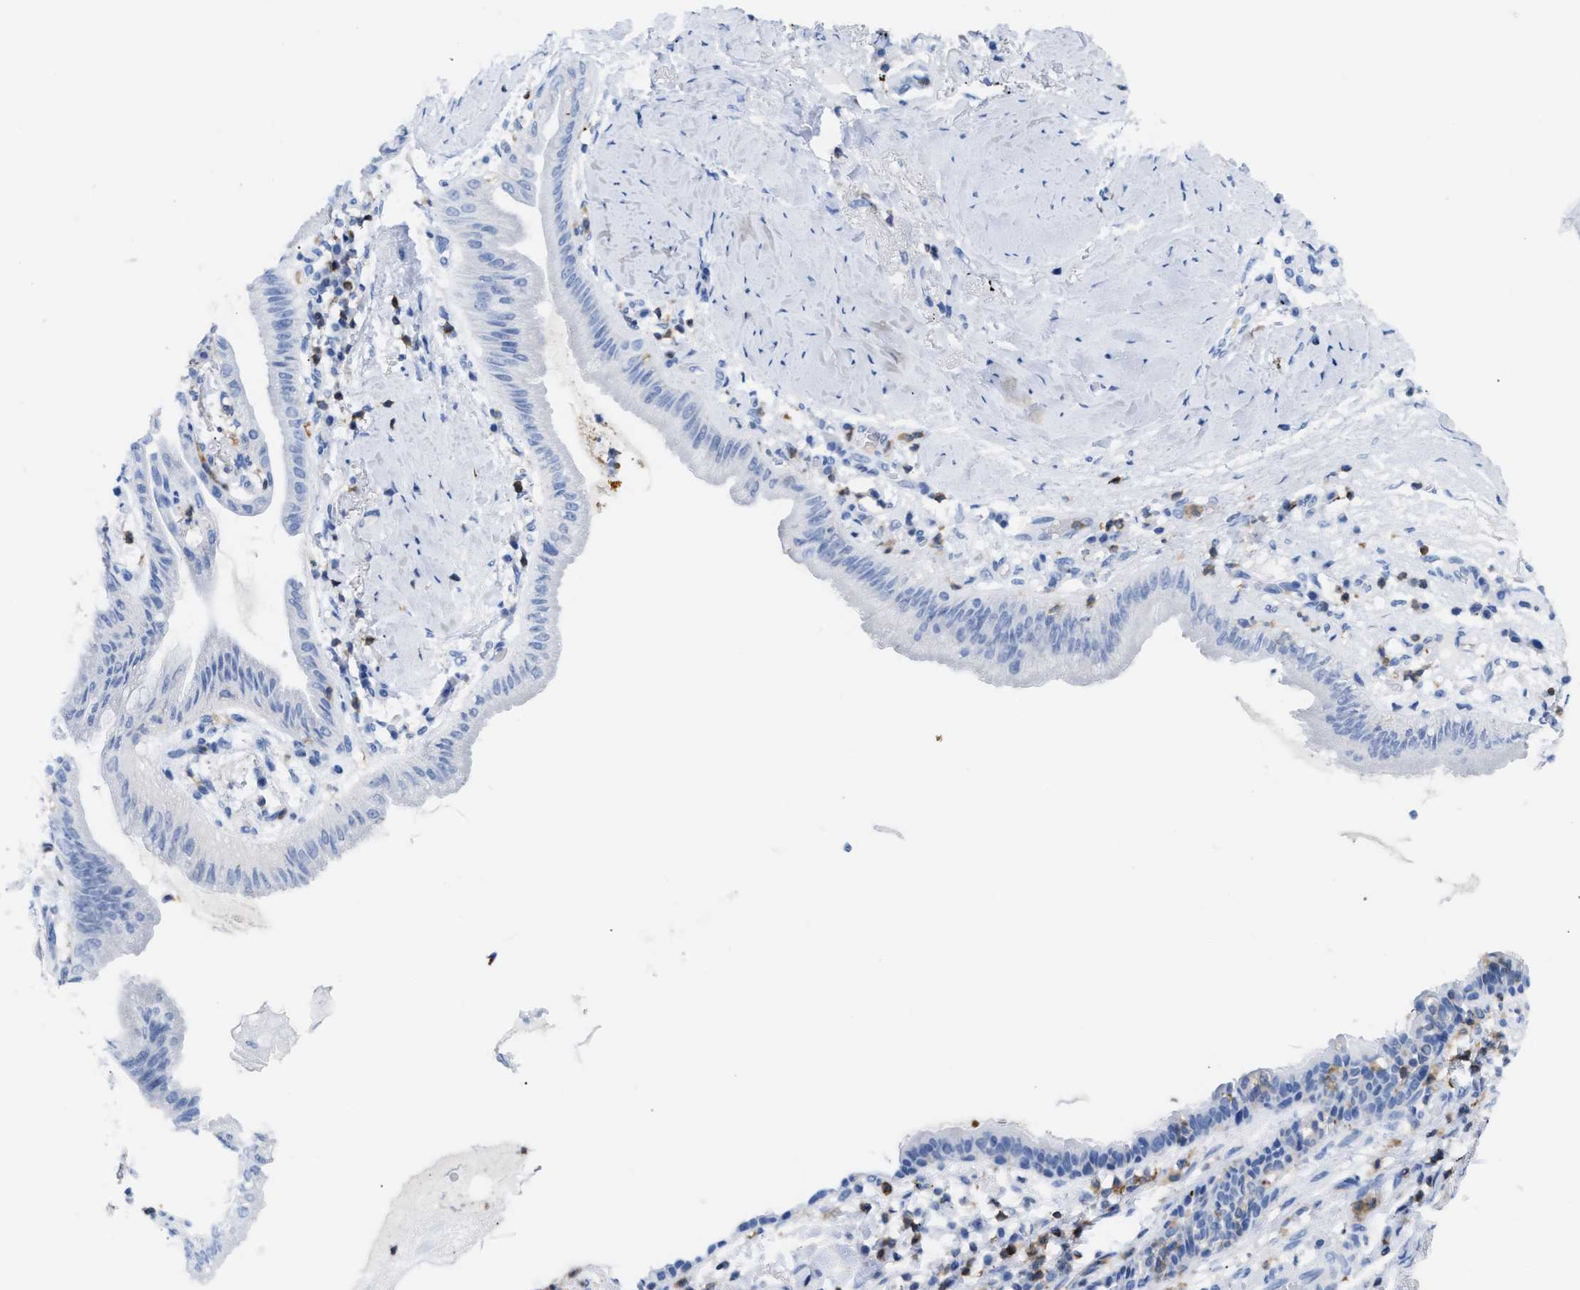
{"staining": {"intensity": "negative", "quantity": "none", "location": "none"}, "tissue": "lung cancer", "cell_type": "Tumor cells", "image_type": "cancer", "snomed": [{"axis": "morphology", "description": "Normal tissue, NOS"}, {"axis": "morphology", "description": "Adenocarcinoma, NOS"}, {"axis": "topography", "description": "Bronchus"}, {"axis": "topography", "description": "Lung"}], "caption": "Photomicrograph shows no protein staining in tumor cells of adenocarcinoma (lung) tissue. Brightfield microscopy of immunohistochemistry stained with DAB (brown) and hematoxylin (blue), captured at high magnification.", "gene": "LCP1", "patient": {"sex": "female", "age": 70}}